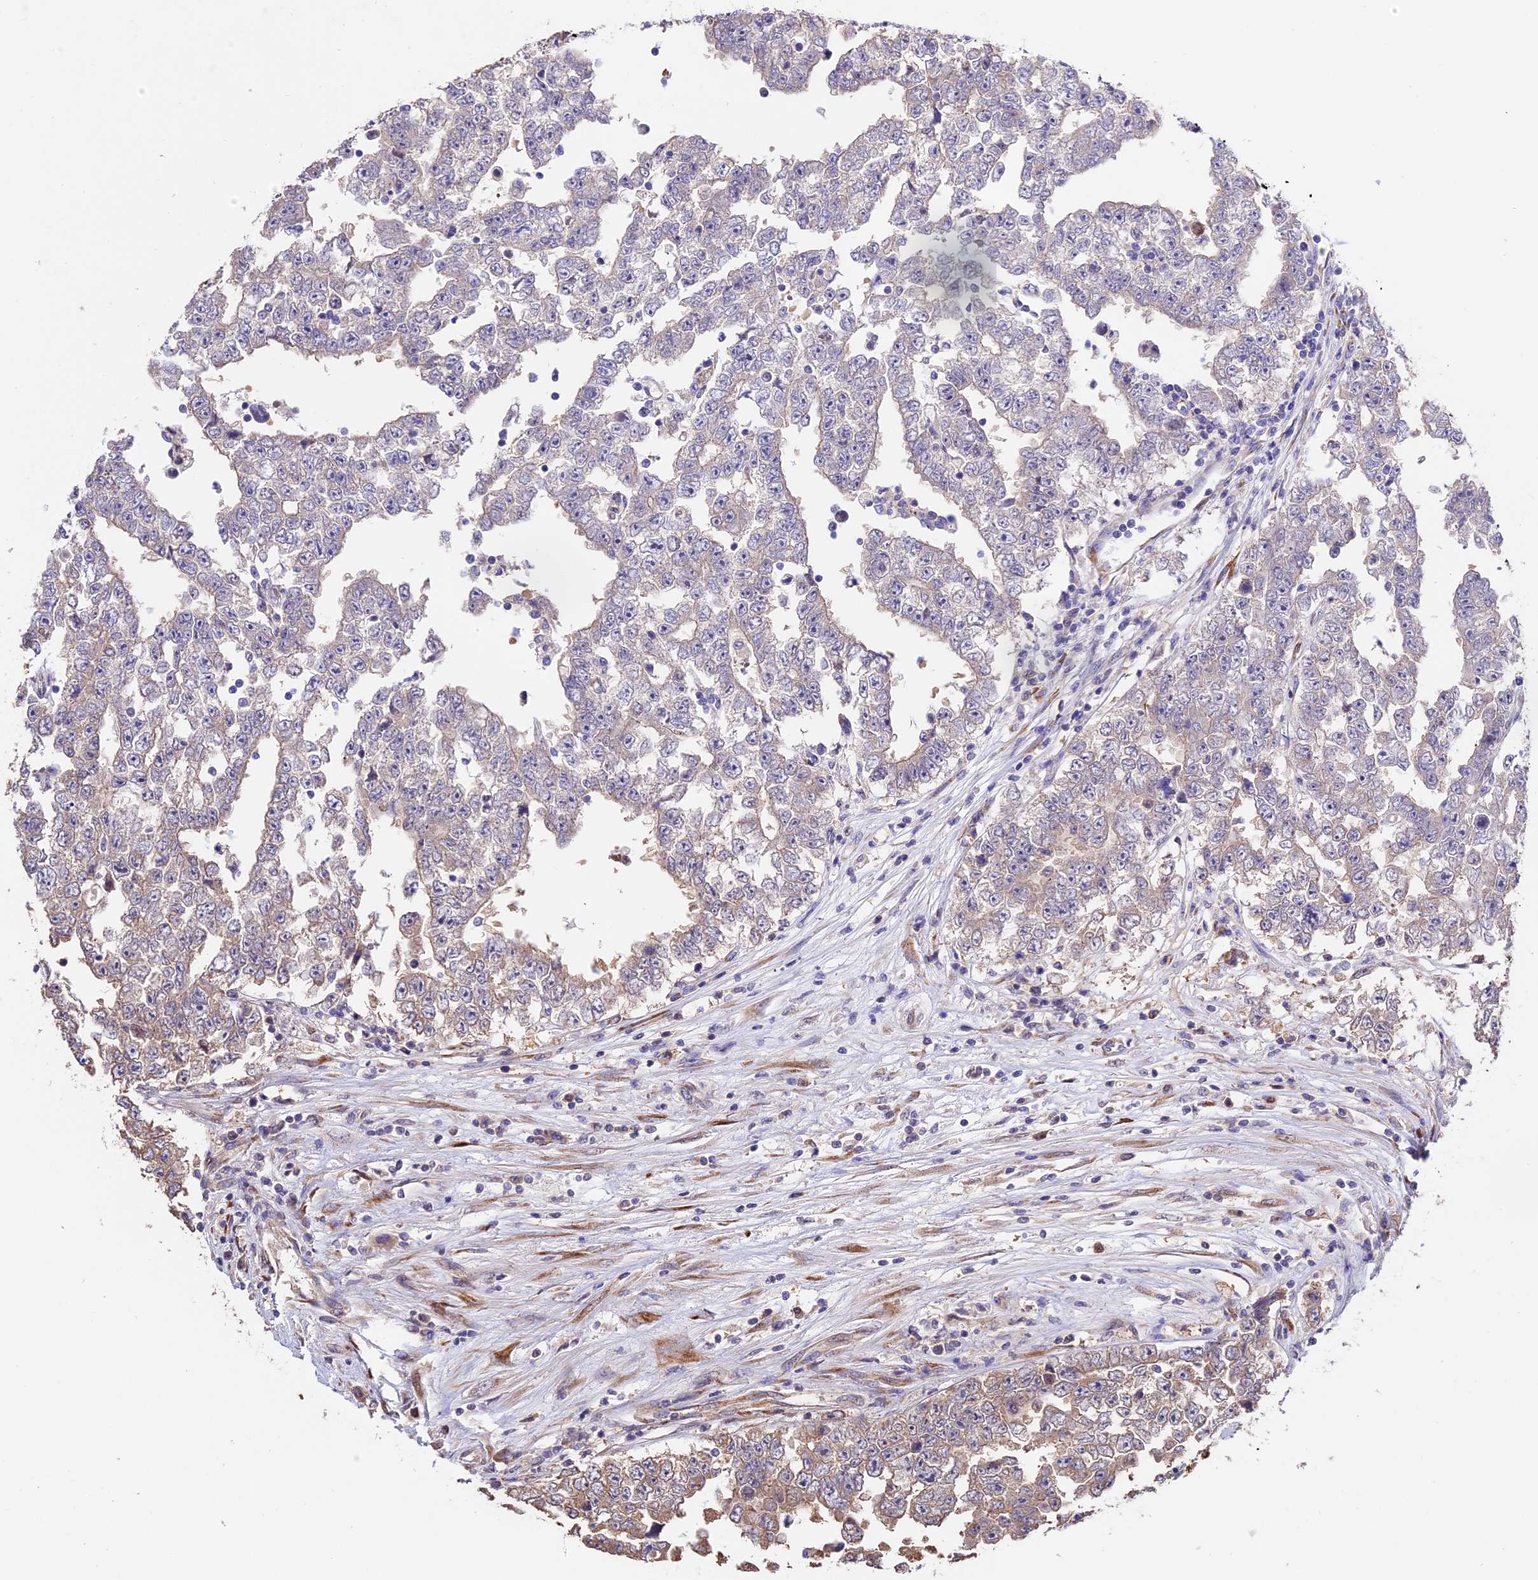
{"staining": {"intensity": "weak", "quantity": "<25%", "location": "cytoplasmic/membranous"}, "tissue": "testis cancer", "cell_type": "Tumor cells", "image_type": "cancer", "snomed": [{"axis": "morphology", "description": "Carcinoma, Embryonal, NOS"}, {"axis": "topography", "description": "Testis"}], "caption": "High power microscopy image of an immunohistochemistry histopathology image of testis cancer, revealing no significant expression in tumor cells.", "gene": "BSCL2", "patient": {"sex": "male", "age": 25}}